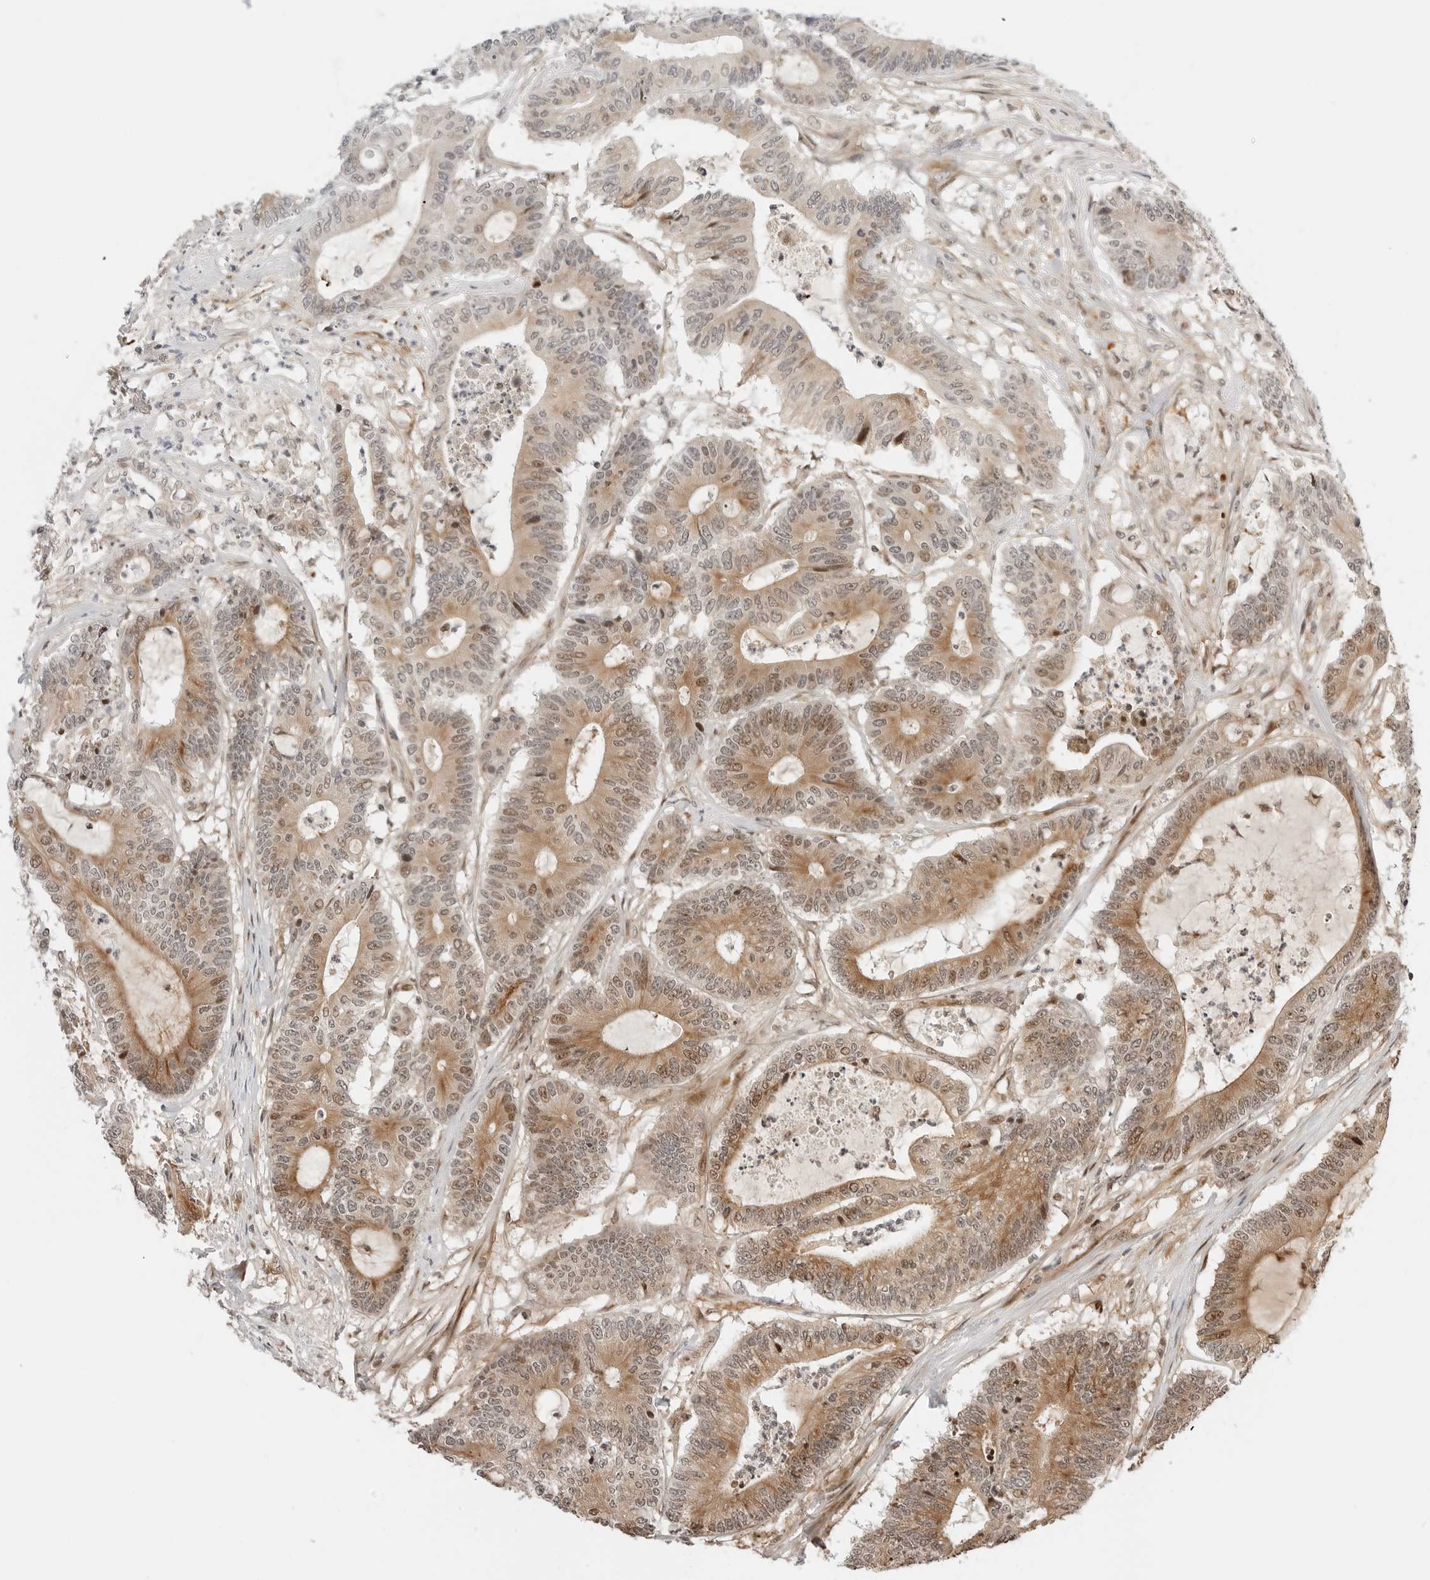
{"staining": {"intensity": "moderate", "quantity": ">75%", "location": "cytoplasmic/membranous,nuclear"}, "tissue": "colorectal cancer", "cell_type": "Tumor cells", "image_type": "cancer", "snomed": [{"axis": "morphology", "description": "Adenocarcinoma, NOS"}, {"axis": "topography", "description": "Colon"}], "caption": "Immunohistochemistry (IHC) image of neoplastic tissue: human adenocarcinoma (colorectal) stained using IHC exhibits medium levels of moderate protein expression localized specifically in the cytoplasmic/membranous and nuclear of tumor cells, appearing as a cytoplasmic/membranous and nuclear brown color.", "gene": "GEM", "patient": {"sex": "female", "age": 84}}